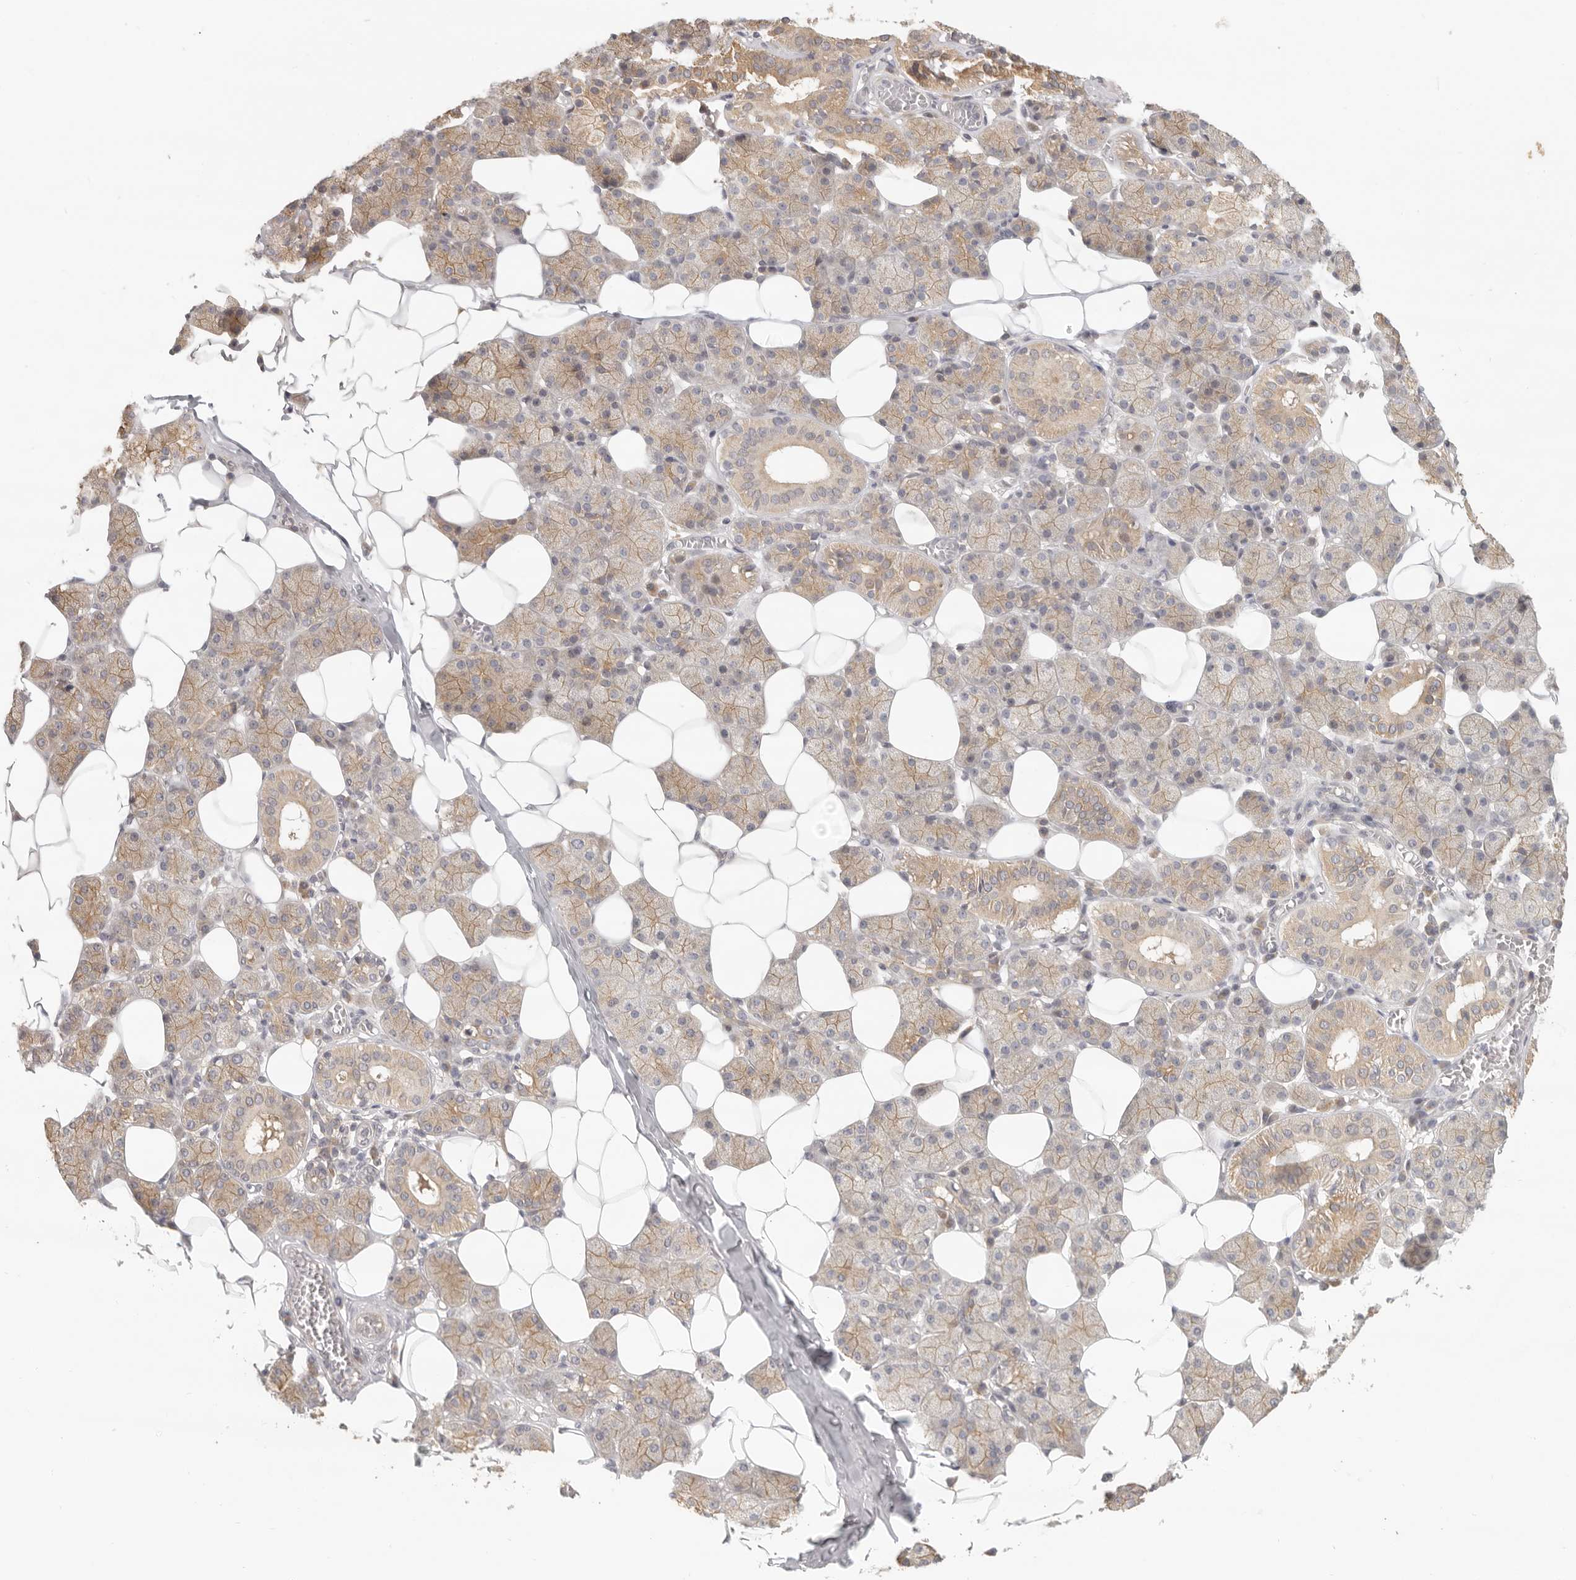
{"staining": {"intensity": "moderate", "quantity": "25%-75%", "location": "cytoplasmic/membranous"}, "tissue": "salivary gland", "cell_type": "Glandular cells", "image_type": "normal", "snomed": [{"axis": "morphology", "description": "Normal tissue, NOS"}, {"axis": "topography", "description": "Salivary gland"}], "caption": "Normal salivary gland reveals moderate cytoplasmic/membranous expression in approximately 25%-75% of glandular cells, visualized by immunohistochemistry. Nuclei are stained in blue.", "gene": "AHDC1", "patient": {"sex": "female", "age": 33}}